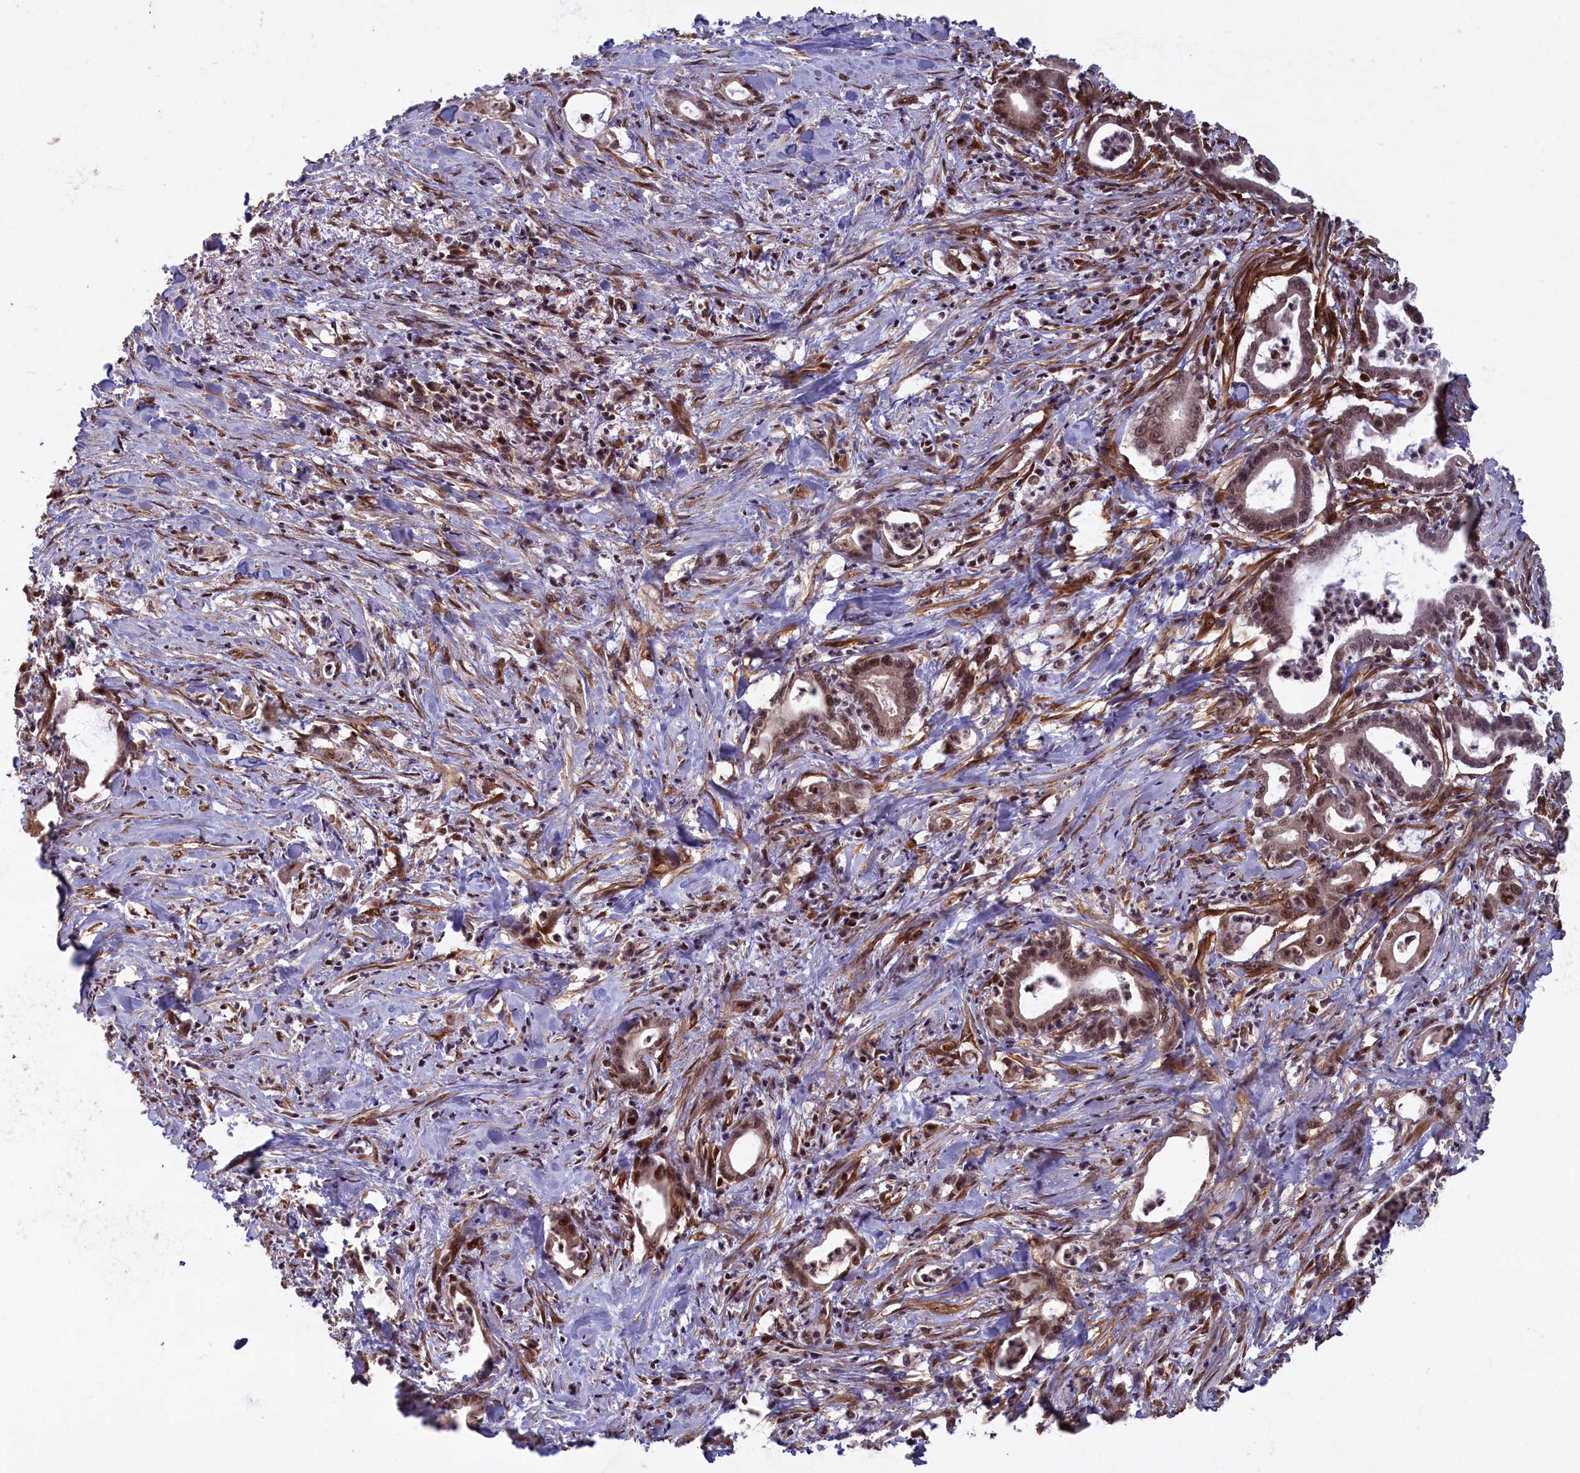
{"staining": {"intensity": "moderate", "quantity": ">75%", "location": "nuclear"}, "tissue": "pancreatic cancer", "cell_type": "Tumor cells", "image_type": "cancer", "snomed": [{"axis": "morphology", "description": "Adenocarcinoma, NOS"}, {"axis": "topography", "description": "Pancreas"}], "caption": "The histopathology image exhibits staining of pancreatic adenocarcinoma, revealing moderate nuclear protein positivity (brown color) within tumor cells.", "gene": "HIF3A", "patient": {"sex": "female", "age": 55}}